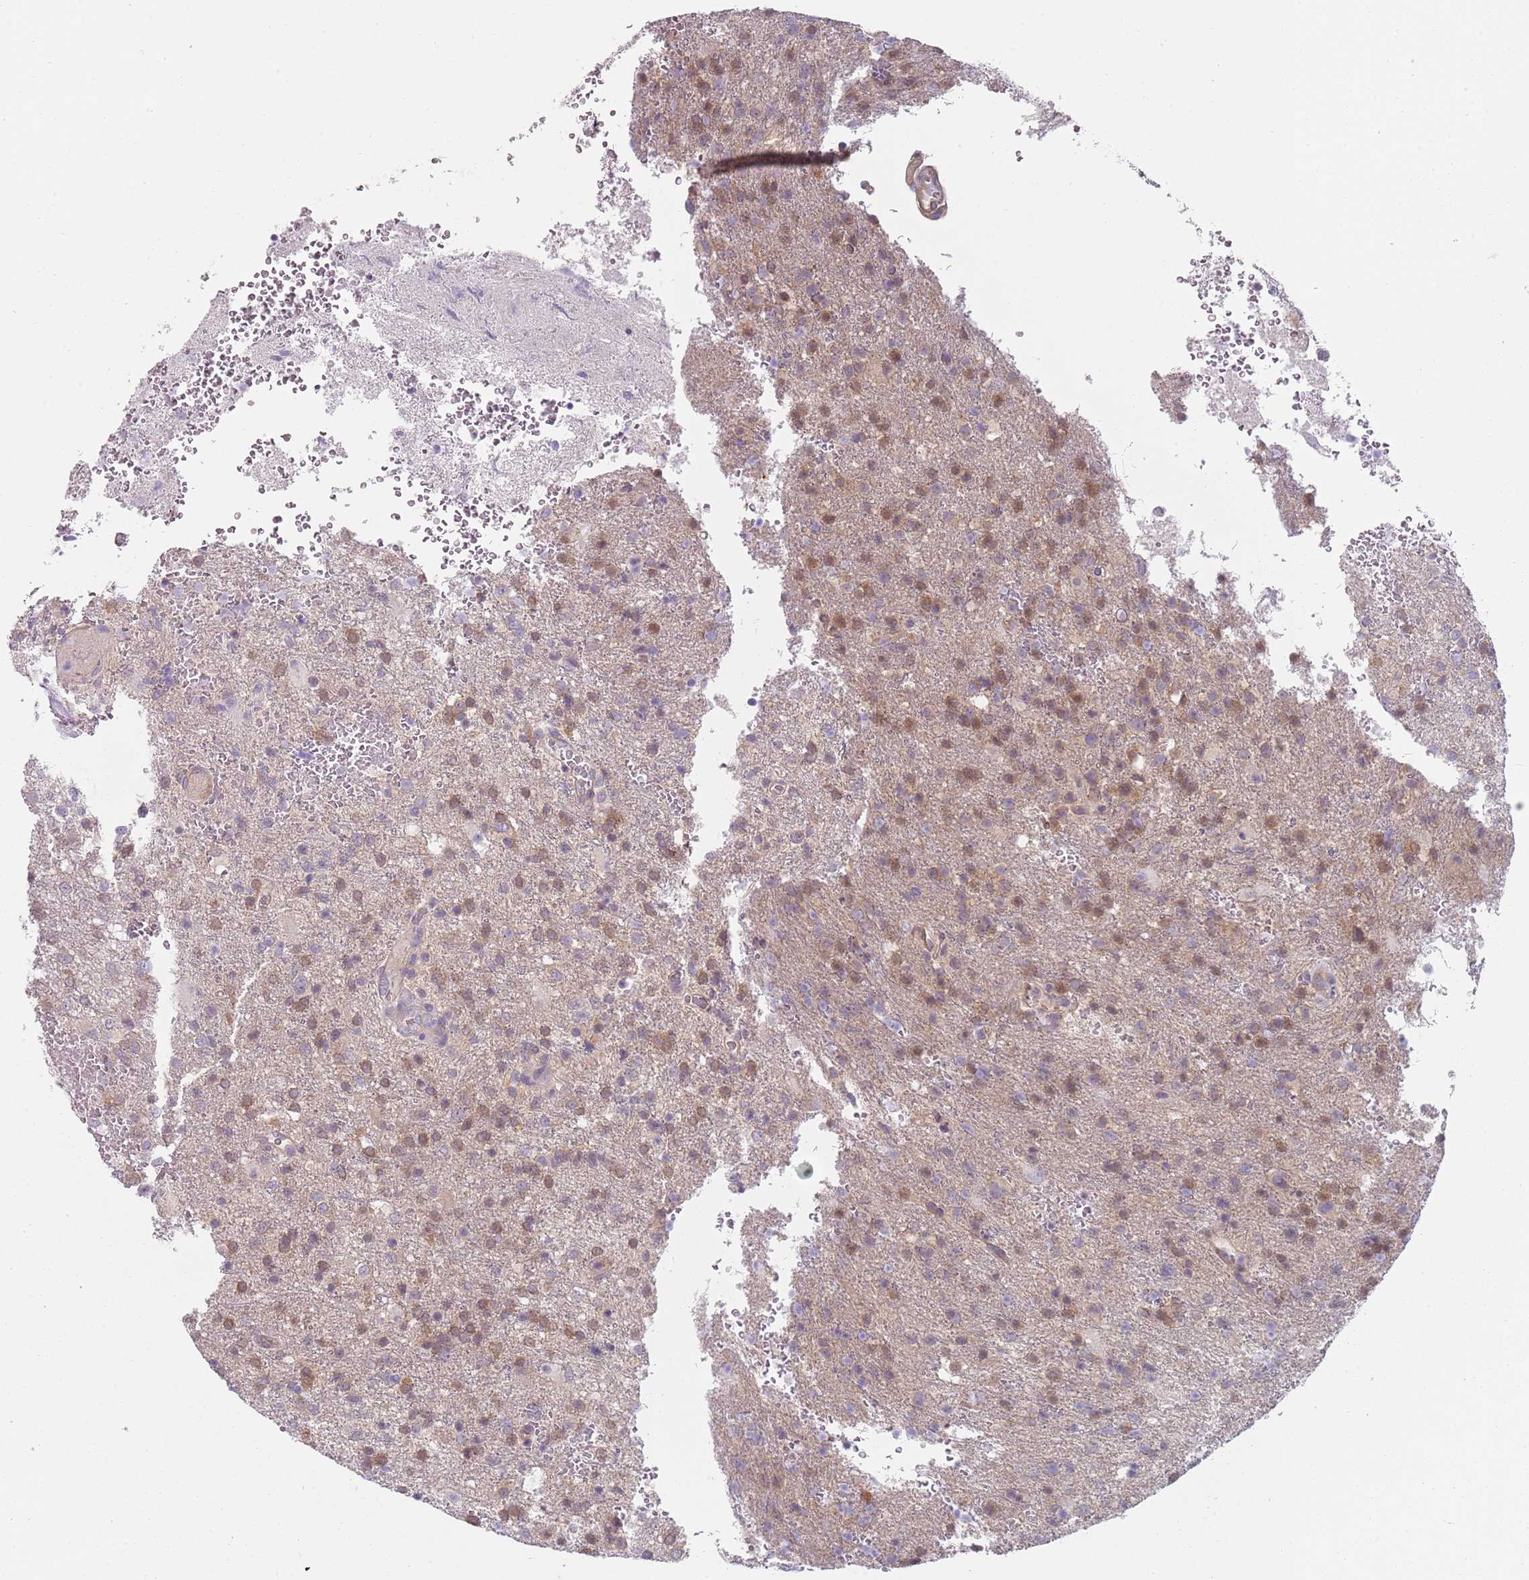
{"staining": {"intensity": "moderate", "quantity": ">75%", "location": "cytoplasmic/membranous"}, "tissue": "glioma", "cell_type": "Tumor cells", "image_type": "cancer", "snomed": [{"axis": "morphology", "description": "Glioma, malignant, High grade"}, {"axis": "topography", "description": "Brain"}], "caption": "About >75% of tumor cells in human glioma display moderate cytoplasmic/membranous protein expression as visualized by brown immunohistochemical staining.", "gene": "SLC26A6", "patient": {"sex": "female", "age": 74}}